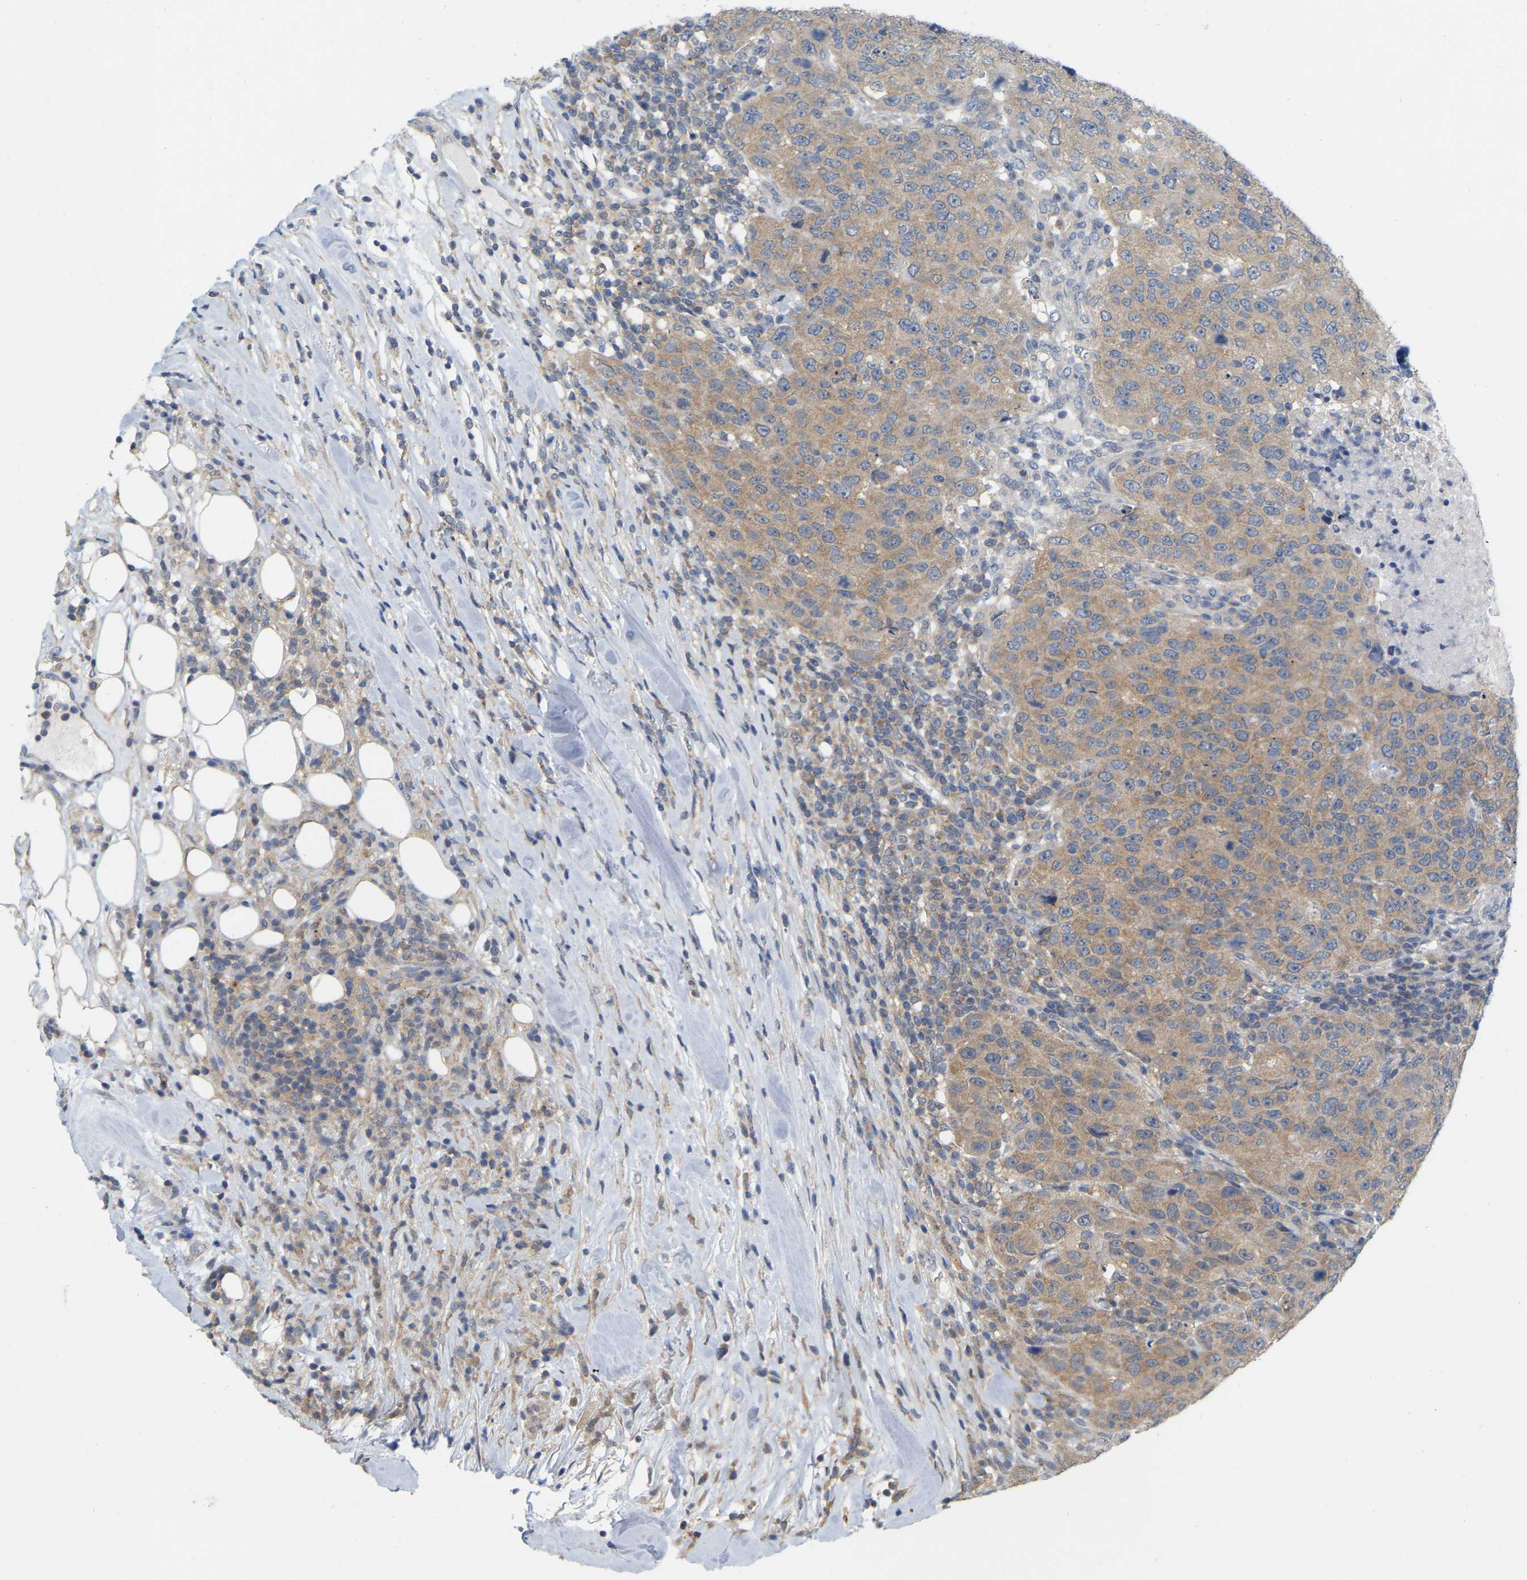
{"staining": {"intensity": "moderate", "quantity": "25%-75%", "location": "cytoplasmic/membranous"}, "tissue": "breast cancer", "cell_type": "Tumor cells", "image_type": "cancer", "snomed": [{"axis": "morphology", "description": "Duct carcinoma"}, {"axis": "topography", "description": "Breast"}], "caption": "Moderate cytoplasmic/membranous protein expression is present in about 25%-75% of tumor cells in intraductal carcinoma (breast).", "gene": "WIPI2", "patient": {"sex": "female", "age": 37}}